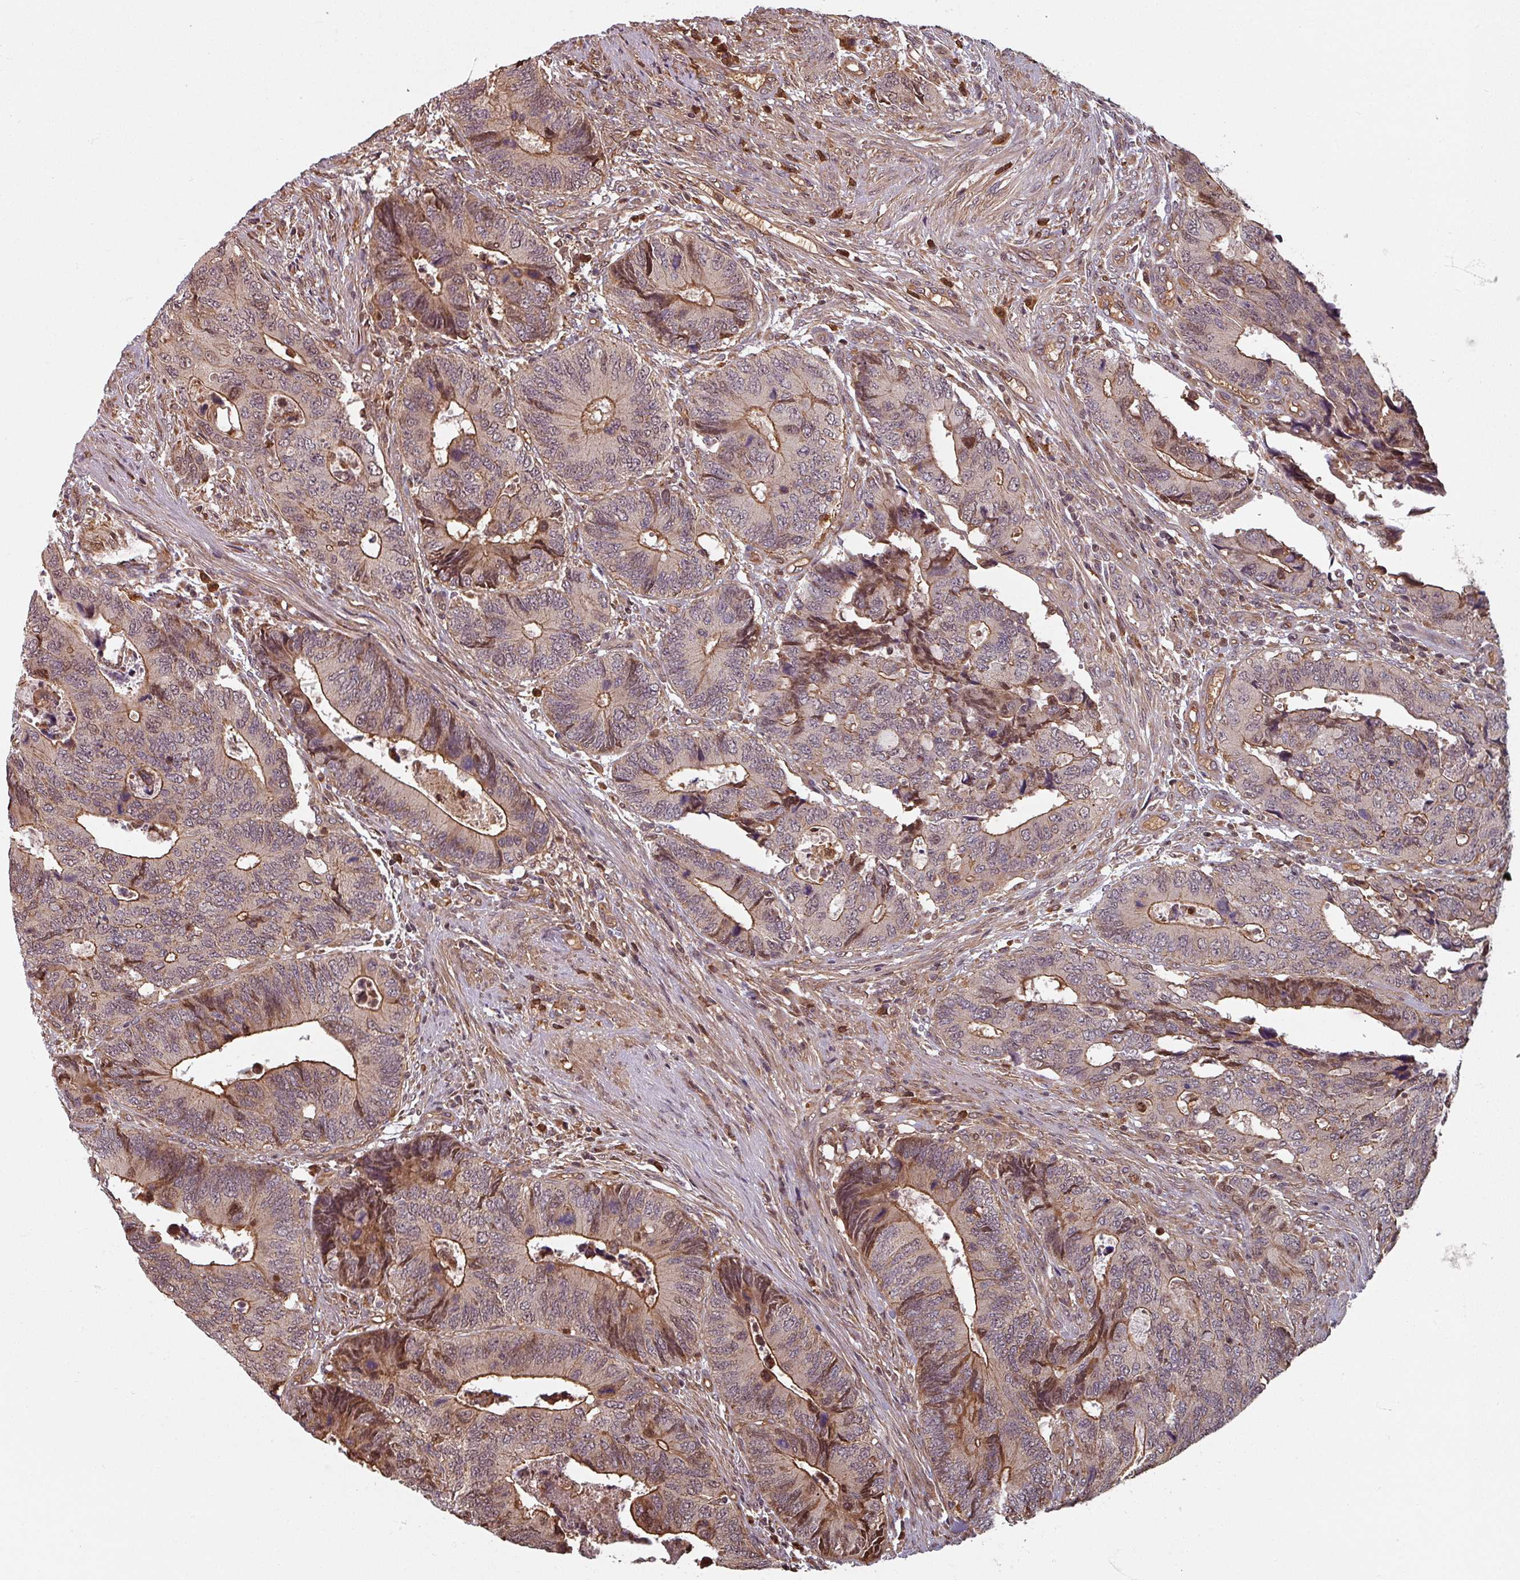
{"staining": {"intensity": "moderate", "quantity": "25%-75%", "location": "cytoplasmic/membranous,nuclear"}, "tissue": "colorectal cancer", "cell_type": "Tumor cells", "image_type": "cancer", "snomed": [{"axis": "morphology", "description": "Adenocarcinoma, NOS"}, {"axis": "topography", "description": "Colon"}], "caption": "IHC of colorectal cancer exhibits medium levels of moderate cytoplasmic/membranous and nuclear expression in approximately 25%-75% of tumor cells.", "gene": "EID1", "patient": {"sex": "male", "age": 87}}